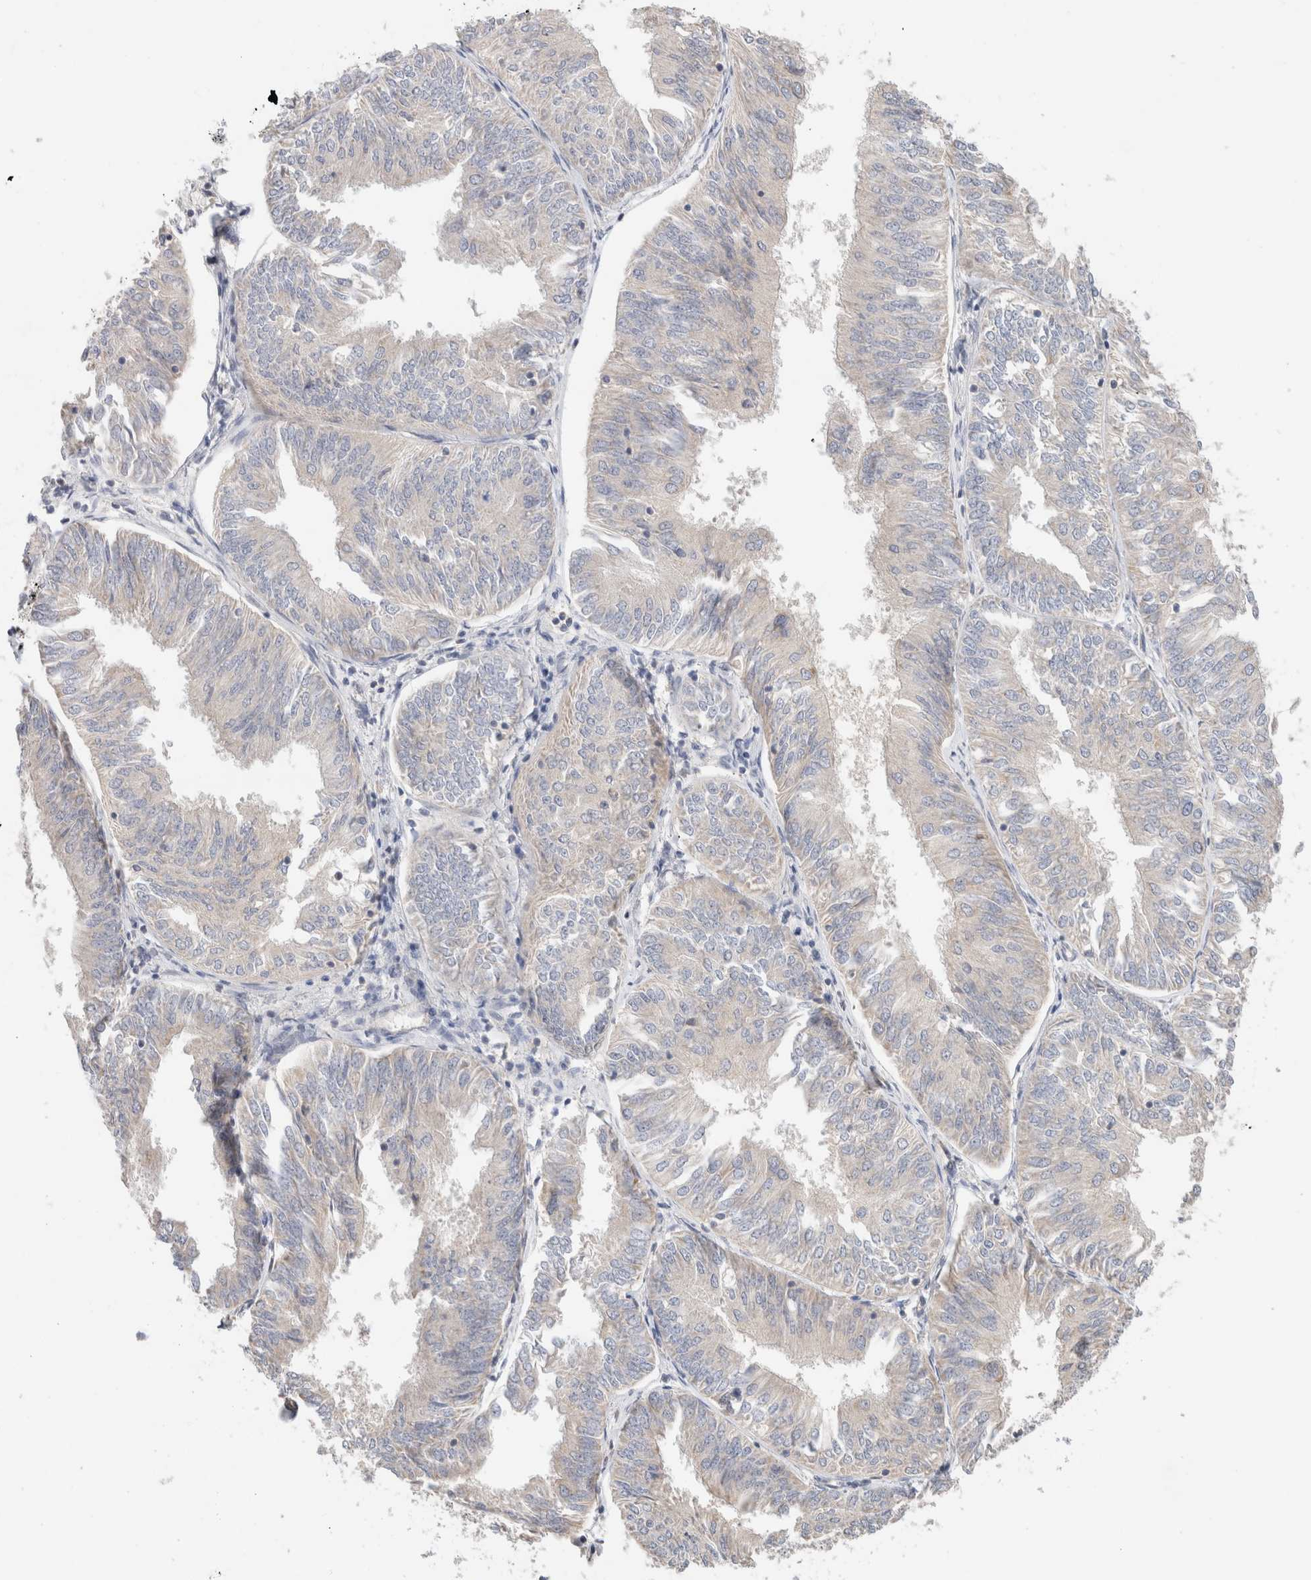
{"staining": {"intensity": "negative", "quantity": "none", "location": "none"}, "tissue": "endometrial cancer", "cell_type": "Tumor cells", "image_type": "cancer", "snomed": [{"axis": "morphology", "description": "Adenocarcinoma, NOS"}, {"axis": "topography", "description": "Endometrium"}], "caption": "There is no significant staining in tumor cells of endometrial cancer. Brightfield microscopy of immunohistochemistry stained with DAB (3,3'-diaminobenzidine) (brown) and hematoxylin (blue), captured at high magnification.", "gene": "CA13", "patient": {"sex": "female", "age": 58}}